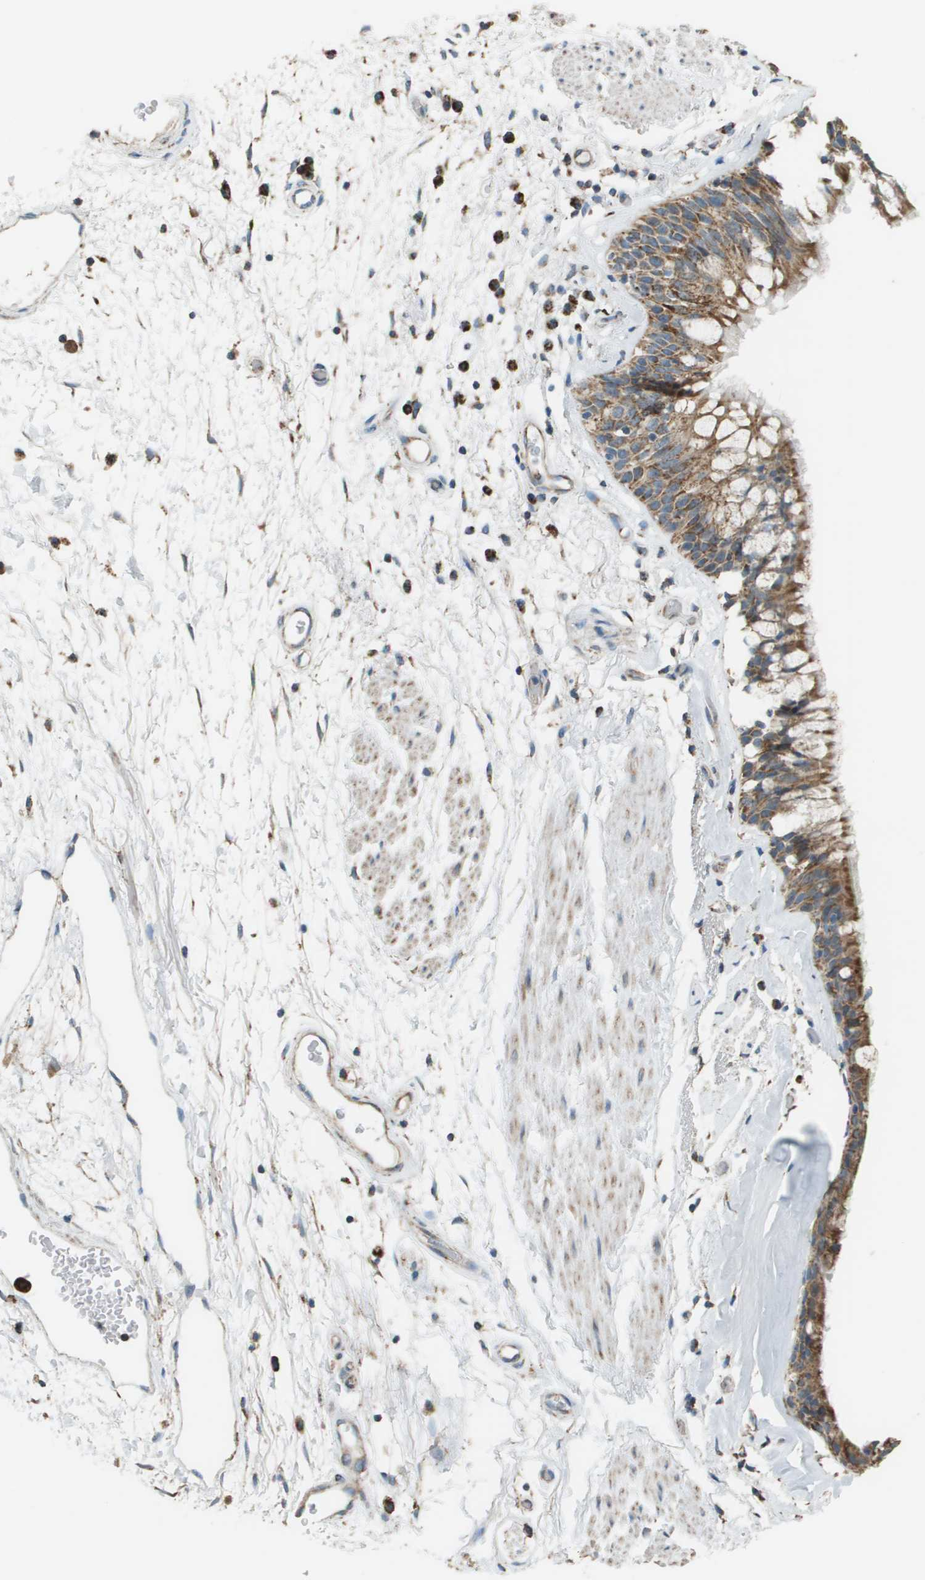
{"staining": {"intensity": "moderate", "quantity": ">75%", "location": "cytoplasmic/membranous"}, "tissue": "bronchus", "cell_type": "Respiratory epithelial cells", "image_type": "normal", "snomed": [{"axis": "morphology", "description": "Normal tissue, NOS"}, {"axis": "morphology", "description": "Adenocarcinoma, NOS"}, {"axis": "topography", "description": "Bronchus"}, {"axis": "topography", "description": "Lung"}], "caption": "Normal bronchus displays moderate cytoplasmic/membranous expression in approximately >75% of respiratory epithelial cells.", "gene": "FH", "patient": {"sex": "female", "age": 54}}